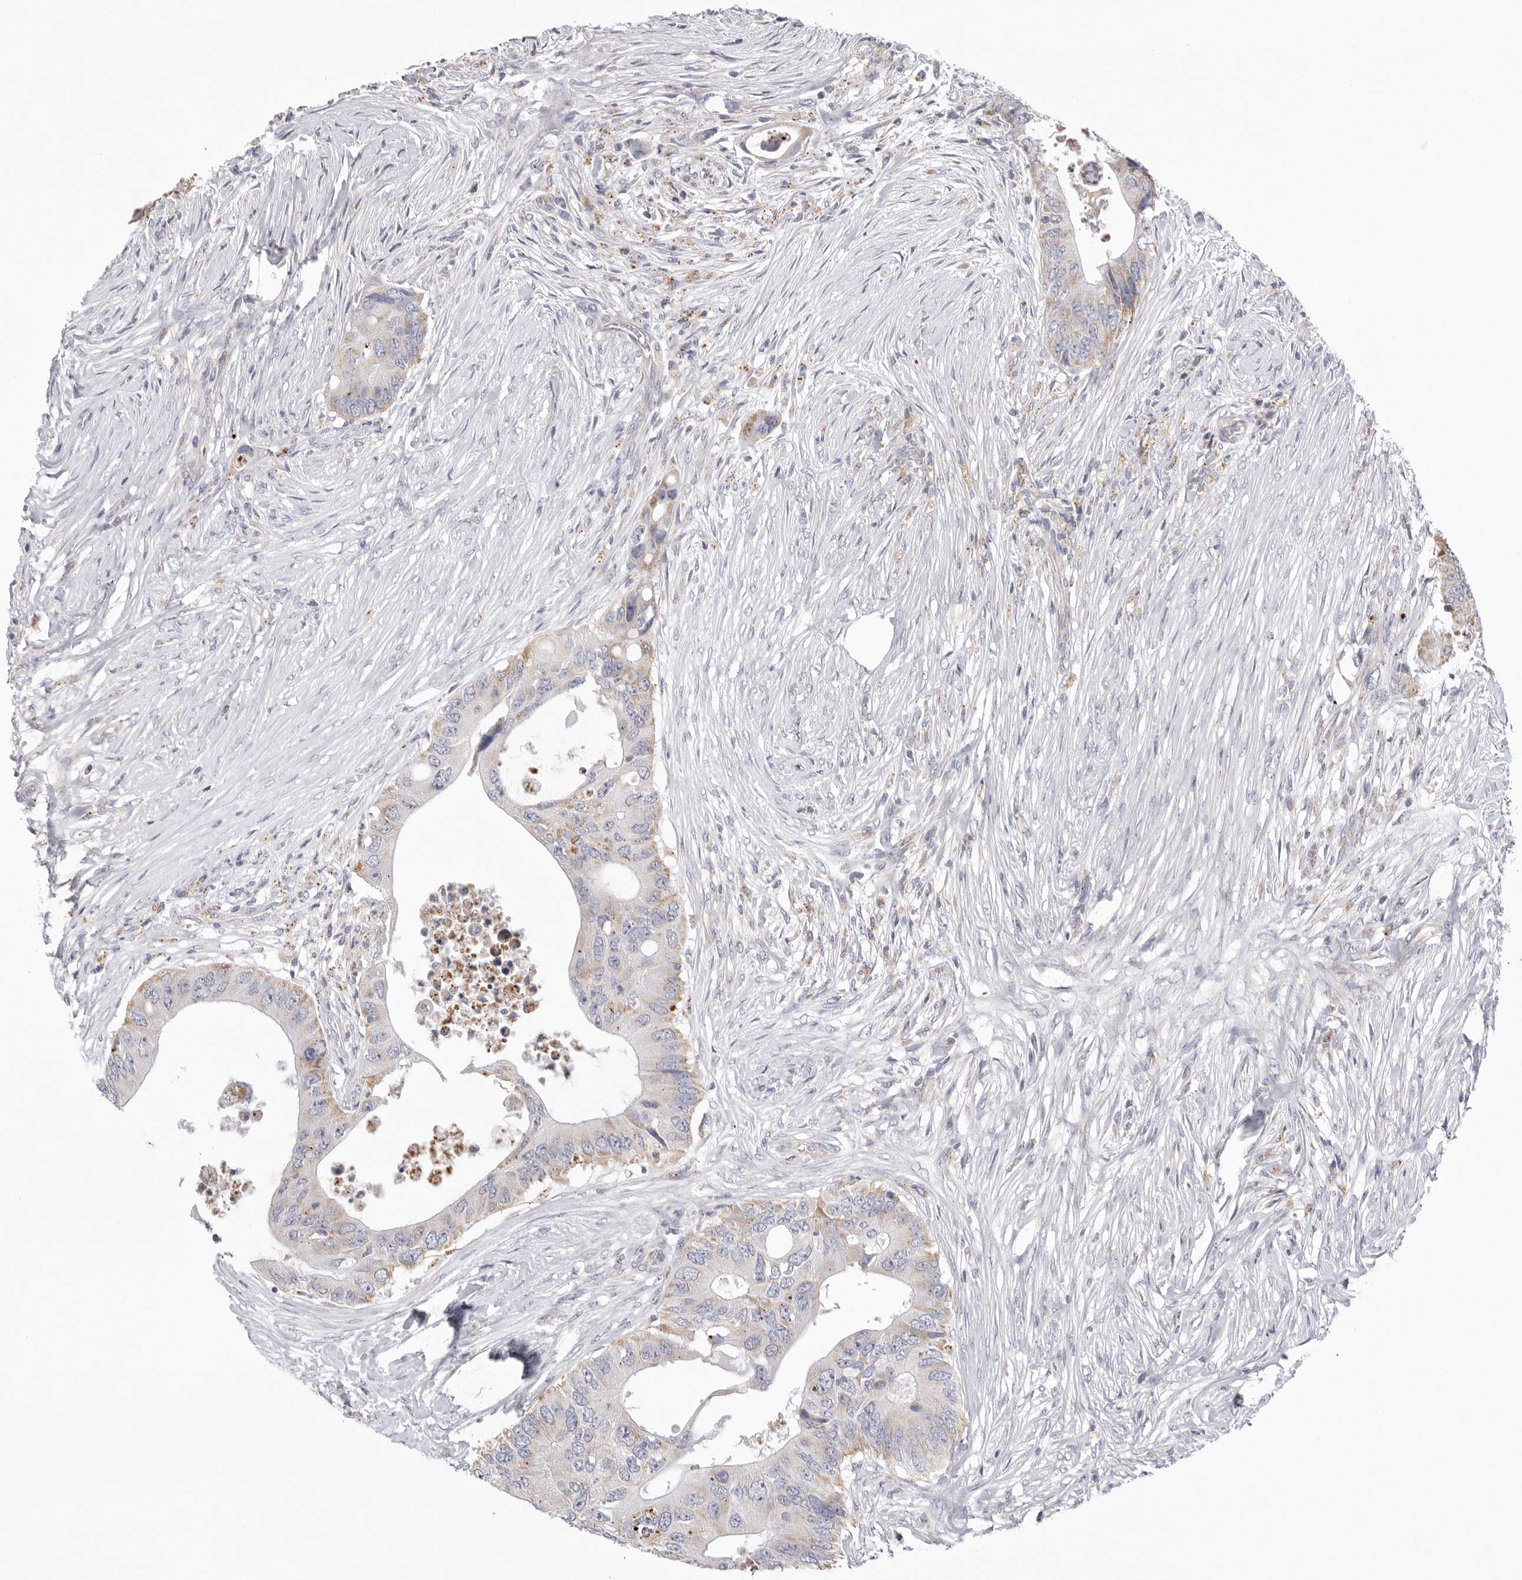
{"staining": {"intensity": "weak", "quantity": "<25%", "location": "cytoplasmic/membranous"}, "tissue": "colorectal cancer", "cell_type": "Tumor cells", "image_type": "cancer", "snomed": [{"axis": "morphology", "description": "Adenocarcinoma, NOS"}, {"axis": "topography", "description": "Colon"}], "caption": "This is an IHC micrograph of human colorectal cancer (adenocarcinoma). There is no staining in tumor cells.", "gene": "VDAC3", "patient": {"sex": "male", "age": 71}}